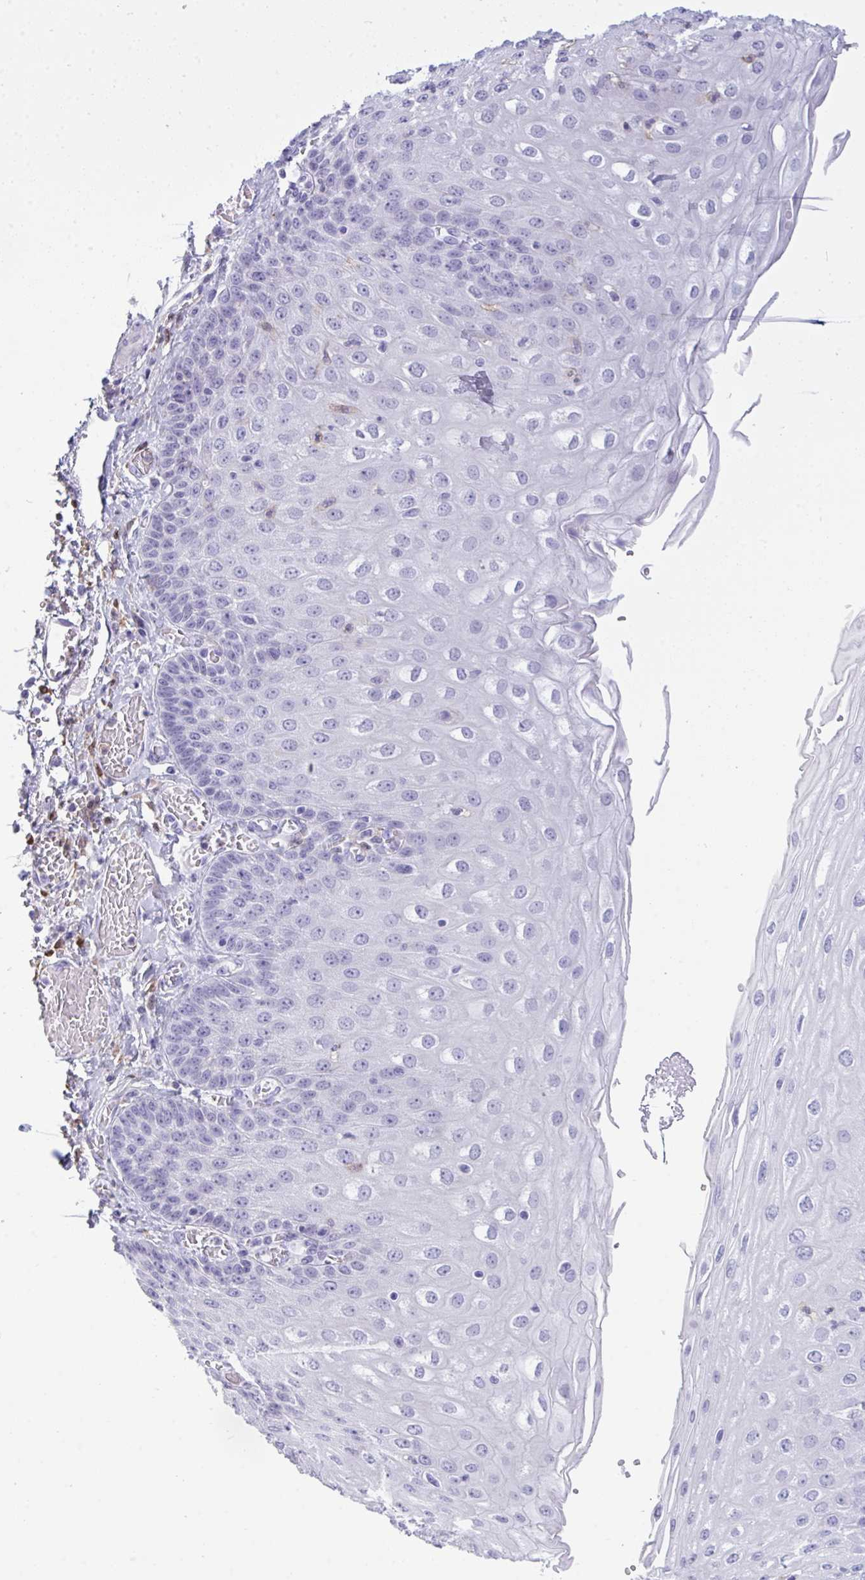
{"staining": {"intensity": "negative", "quantity": "none", "location": "none"}, "tissue": "esophagus", "cell_type": "Squamous epithelial cells", "image_type": "normal", "snomed": [{"axis": "morphology", "description": "Normal tissue, NOS"}, {"axis": "morphology", "description": "Adenocarcinoma, NOS"}, {"axis": "topography", "description": "Esophagus"}], "caption": "High power microscopy image of an immunohistochemistry (IHC) micrograph of unremarkable esophagus, revealing no significant staining in squamous epithelial cells.", "gene": "ARHGAP42", "patient": {"sex": "male", "age": 81}}